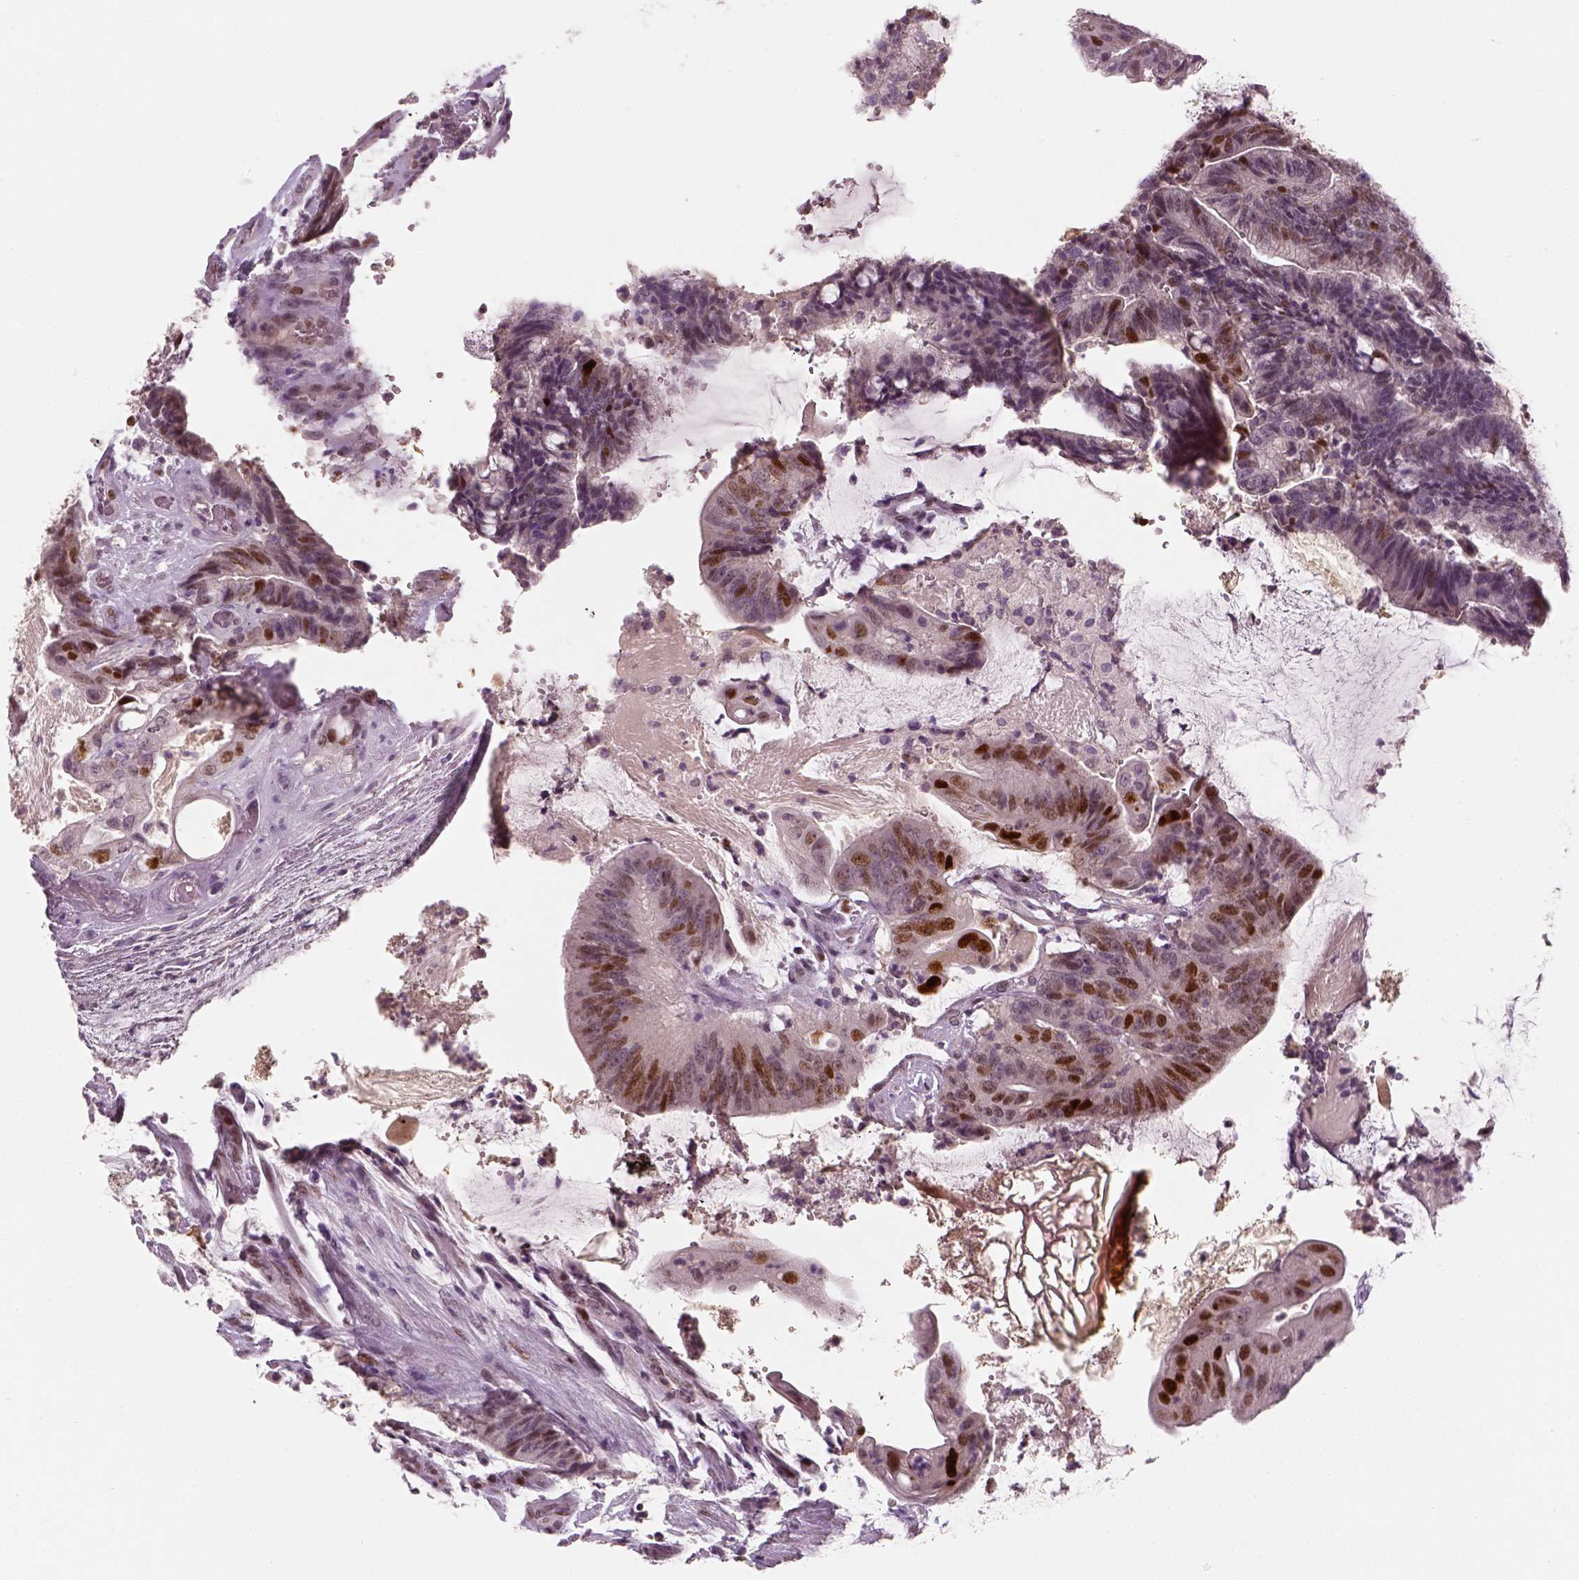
{"staining": {"intensity": "strong", "quantity": "<25%", "location": "nuclear"}, "tissue": "colorectal cancer", "cell_type": "Tumor cells", "image_type": "cancer", "snomed": [{"axis": "morphology", "description": "Adenocarcinoma, NOS"}, {"axis": "topography", "description": "Colon"}], "caption": "Protein expression analysis of human colorectal cancer (adenocarcinoma) reveals strong nuclear positivity in approximately <25% of tumor cells. The protein of interest is stained brown, and the nuclei are stained in blue (DAB IHC with brightfield microscopy, high magnification).", "gene": "TP53", "patient": {"sex": "female", "age": 43}}